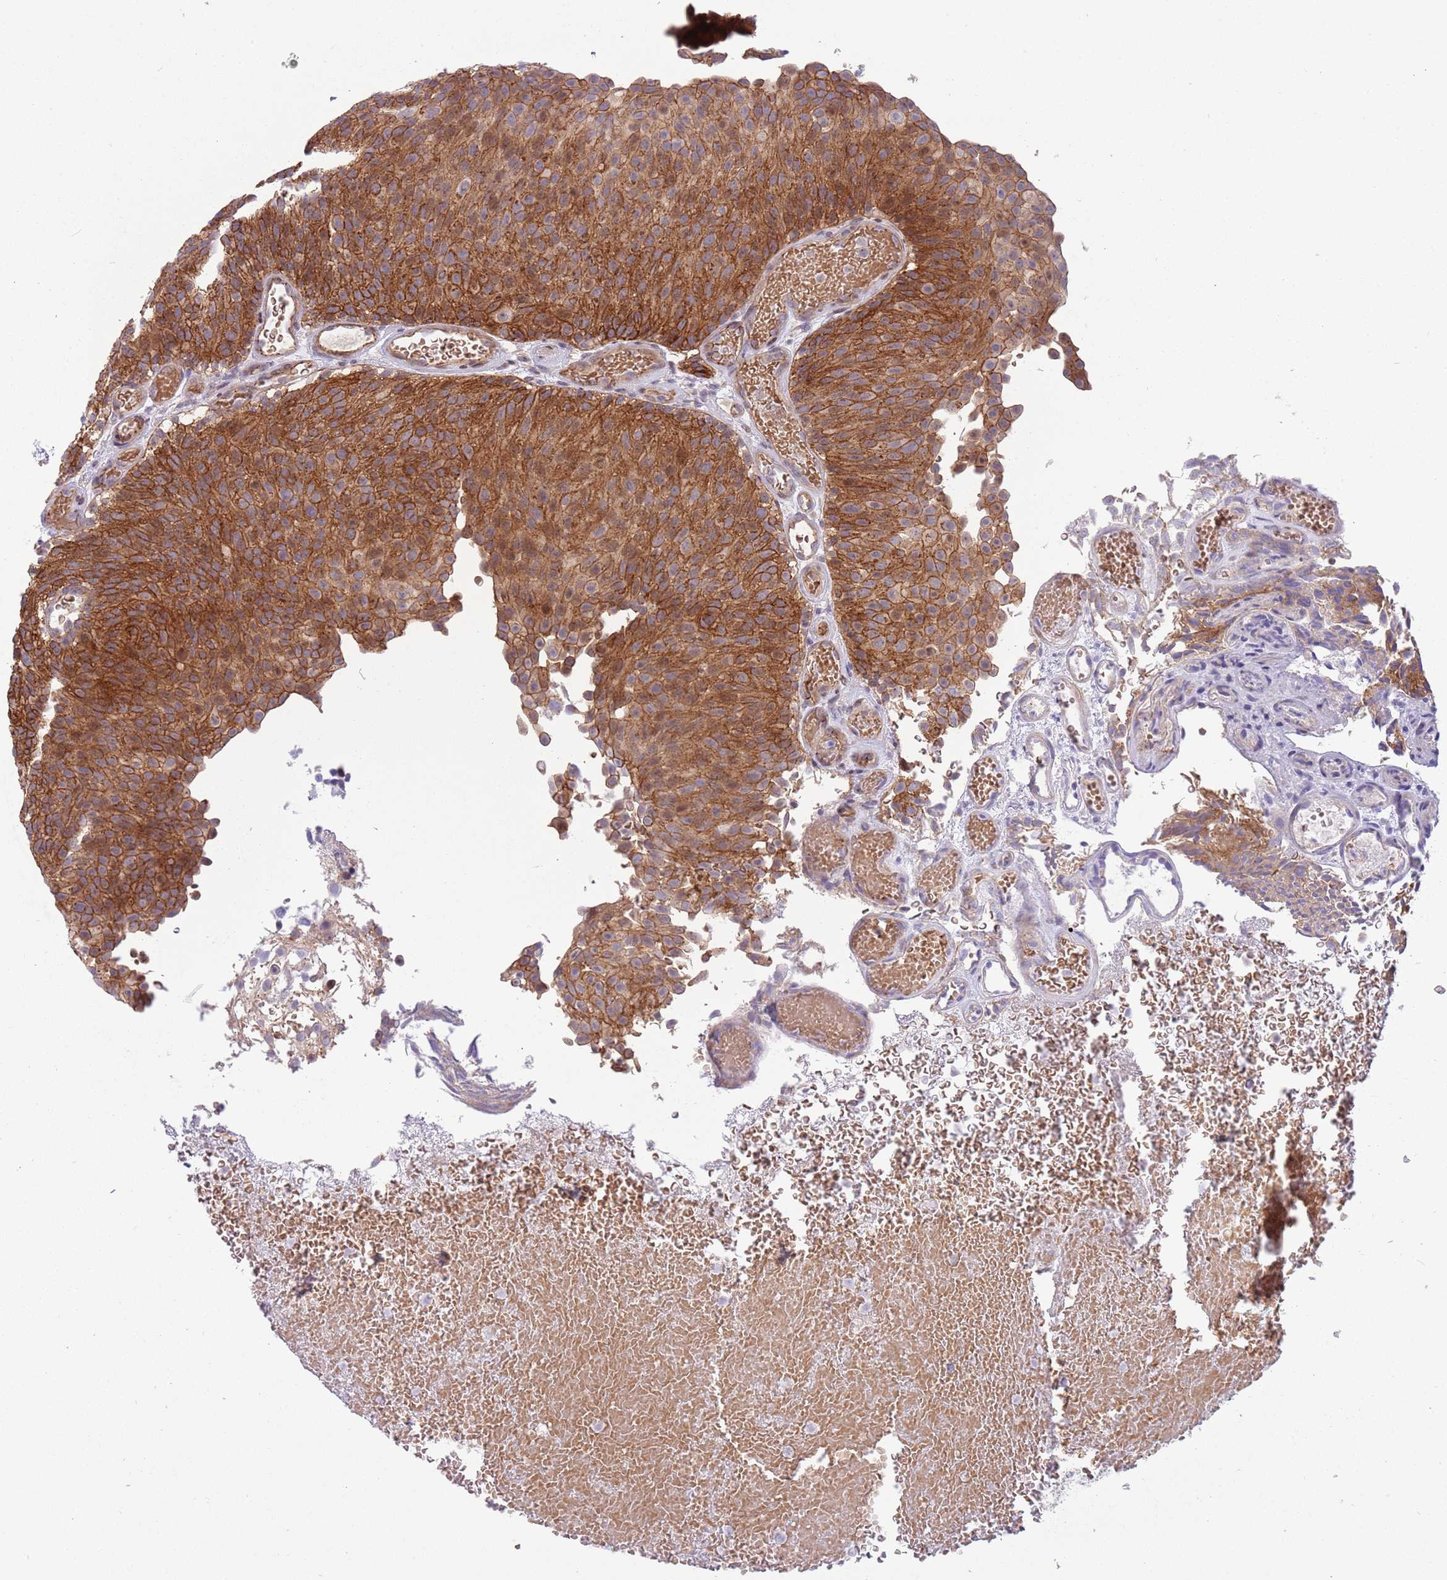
{"staining": {"intensity": "strong", "quantity": ">75%", "location": "cytoplasmic/membranous"}, "tissue": "urothelial cancer", "cell_type": "Tumor cells", "image_type": "cancer", "snomed": [{"axis": "morphology", "description": "Urothelial carcinoma, Low grade"}, {"axis": "topography", "description": "Urinary bladder"}], "caption": "DAB (3,3'-diaminobenzidine) immunohistochemical staining of human urothelial cancer reveals strong cytoplasmic/membranous protein positivity in approximately >75% of tumor cells.", "gene": "ITGB6", "patient": {"sex": "male", "age": 78}}